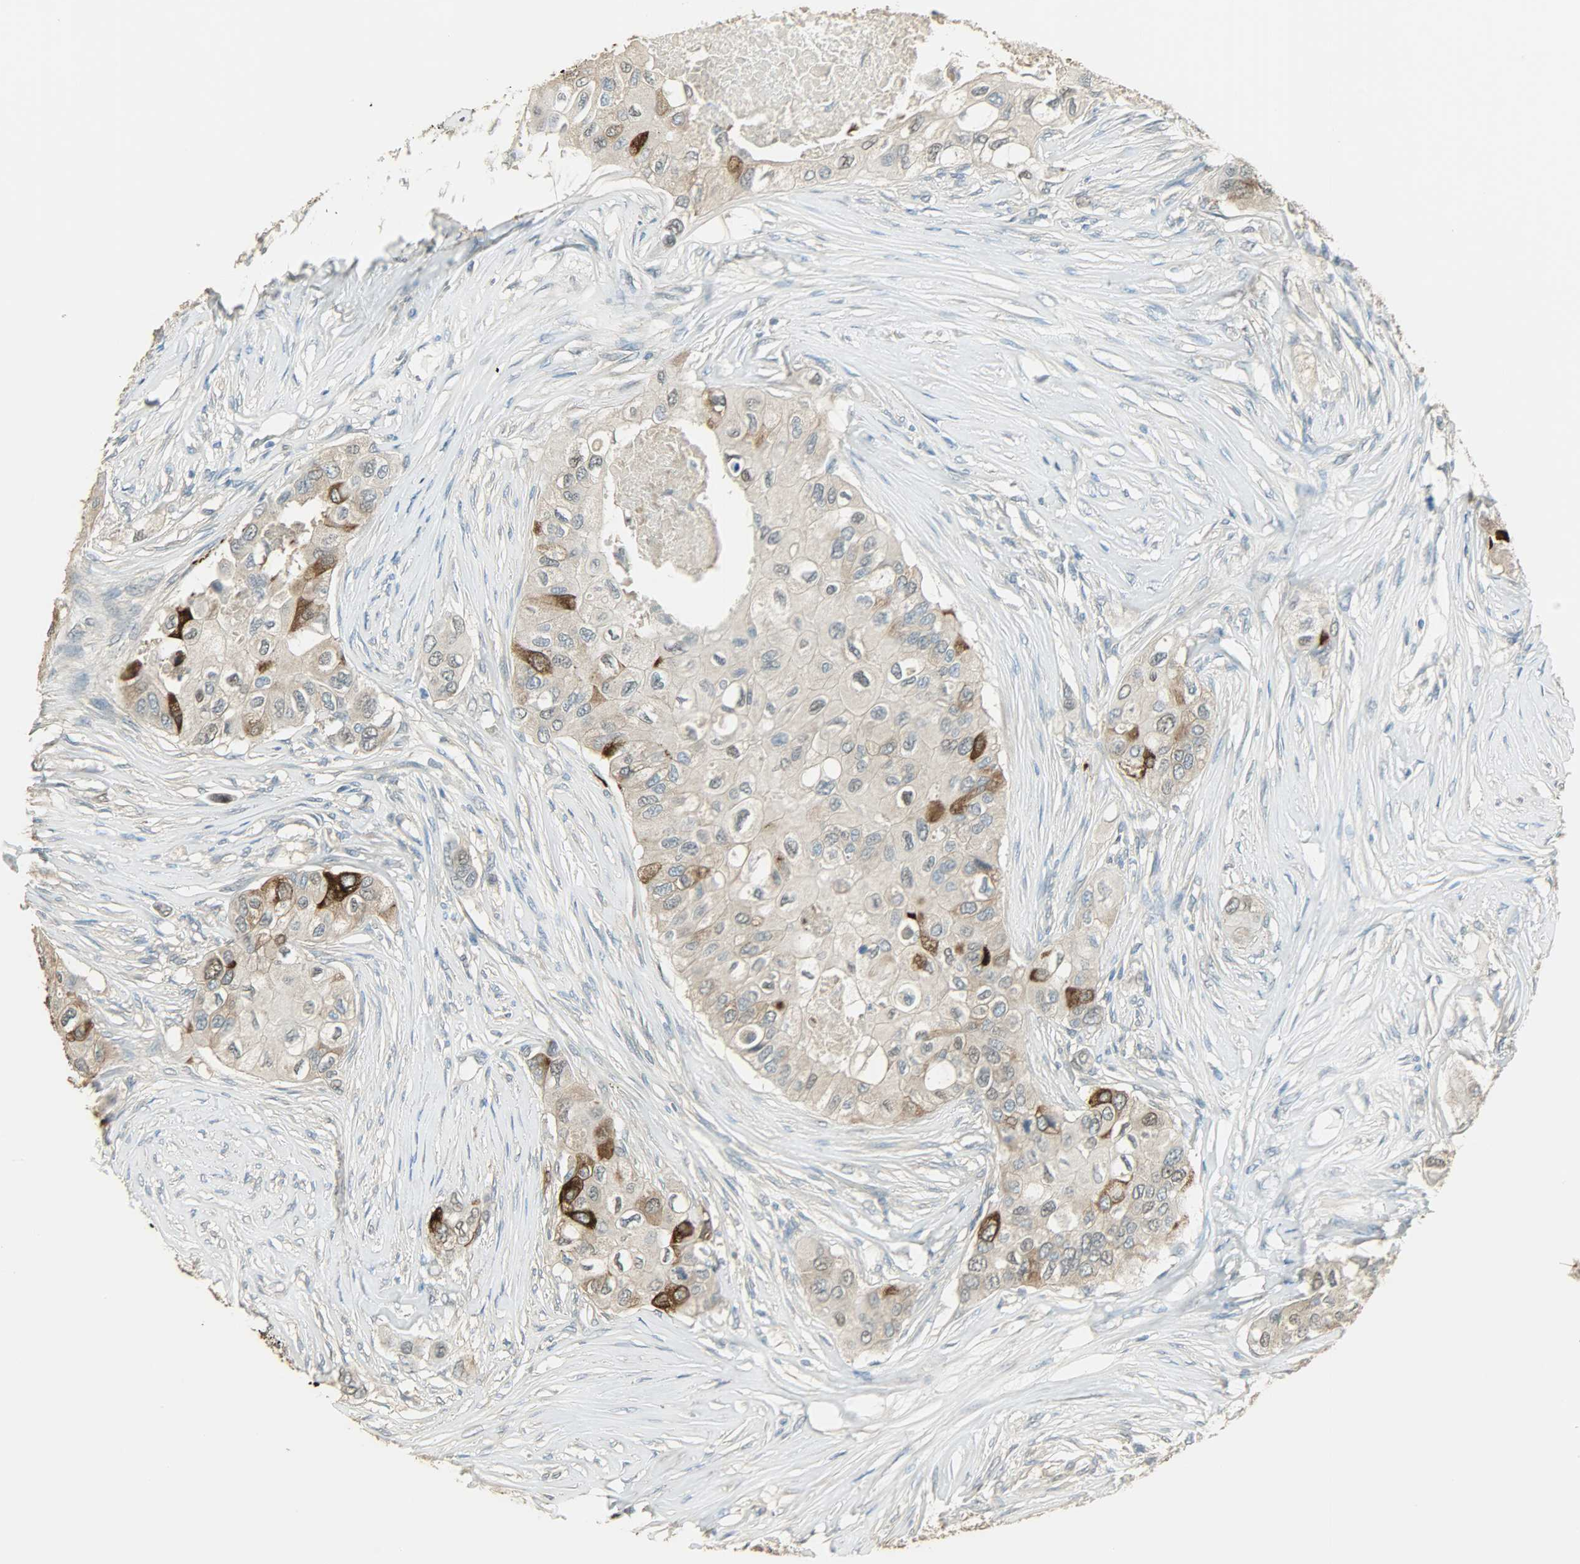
{"staining": {"intensity": "strong", "quantity": "<25%", "location": "cytoplasmic/membranous,nuclear"}, "tissue": "breast cancer", "cell_type": "Tumor cells", "image_type": "cancer", "snomed": [{"axis": "morphology", "description": "Normal tissue, NOS"}, {"axis": "morphology", "description": "Duct carcinoma"}, {"axis": "topography", "description": "Breast"}], "caption": "A medium amount of strong cytoplasmic/membranous and nuclear expression is appreciated in about <25% of tumor cells in breast cancer (infiltrating ductal carcinoma) tissue.", "gene": "PRMT5", "patient": {"sex": "female", "age": 49}}